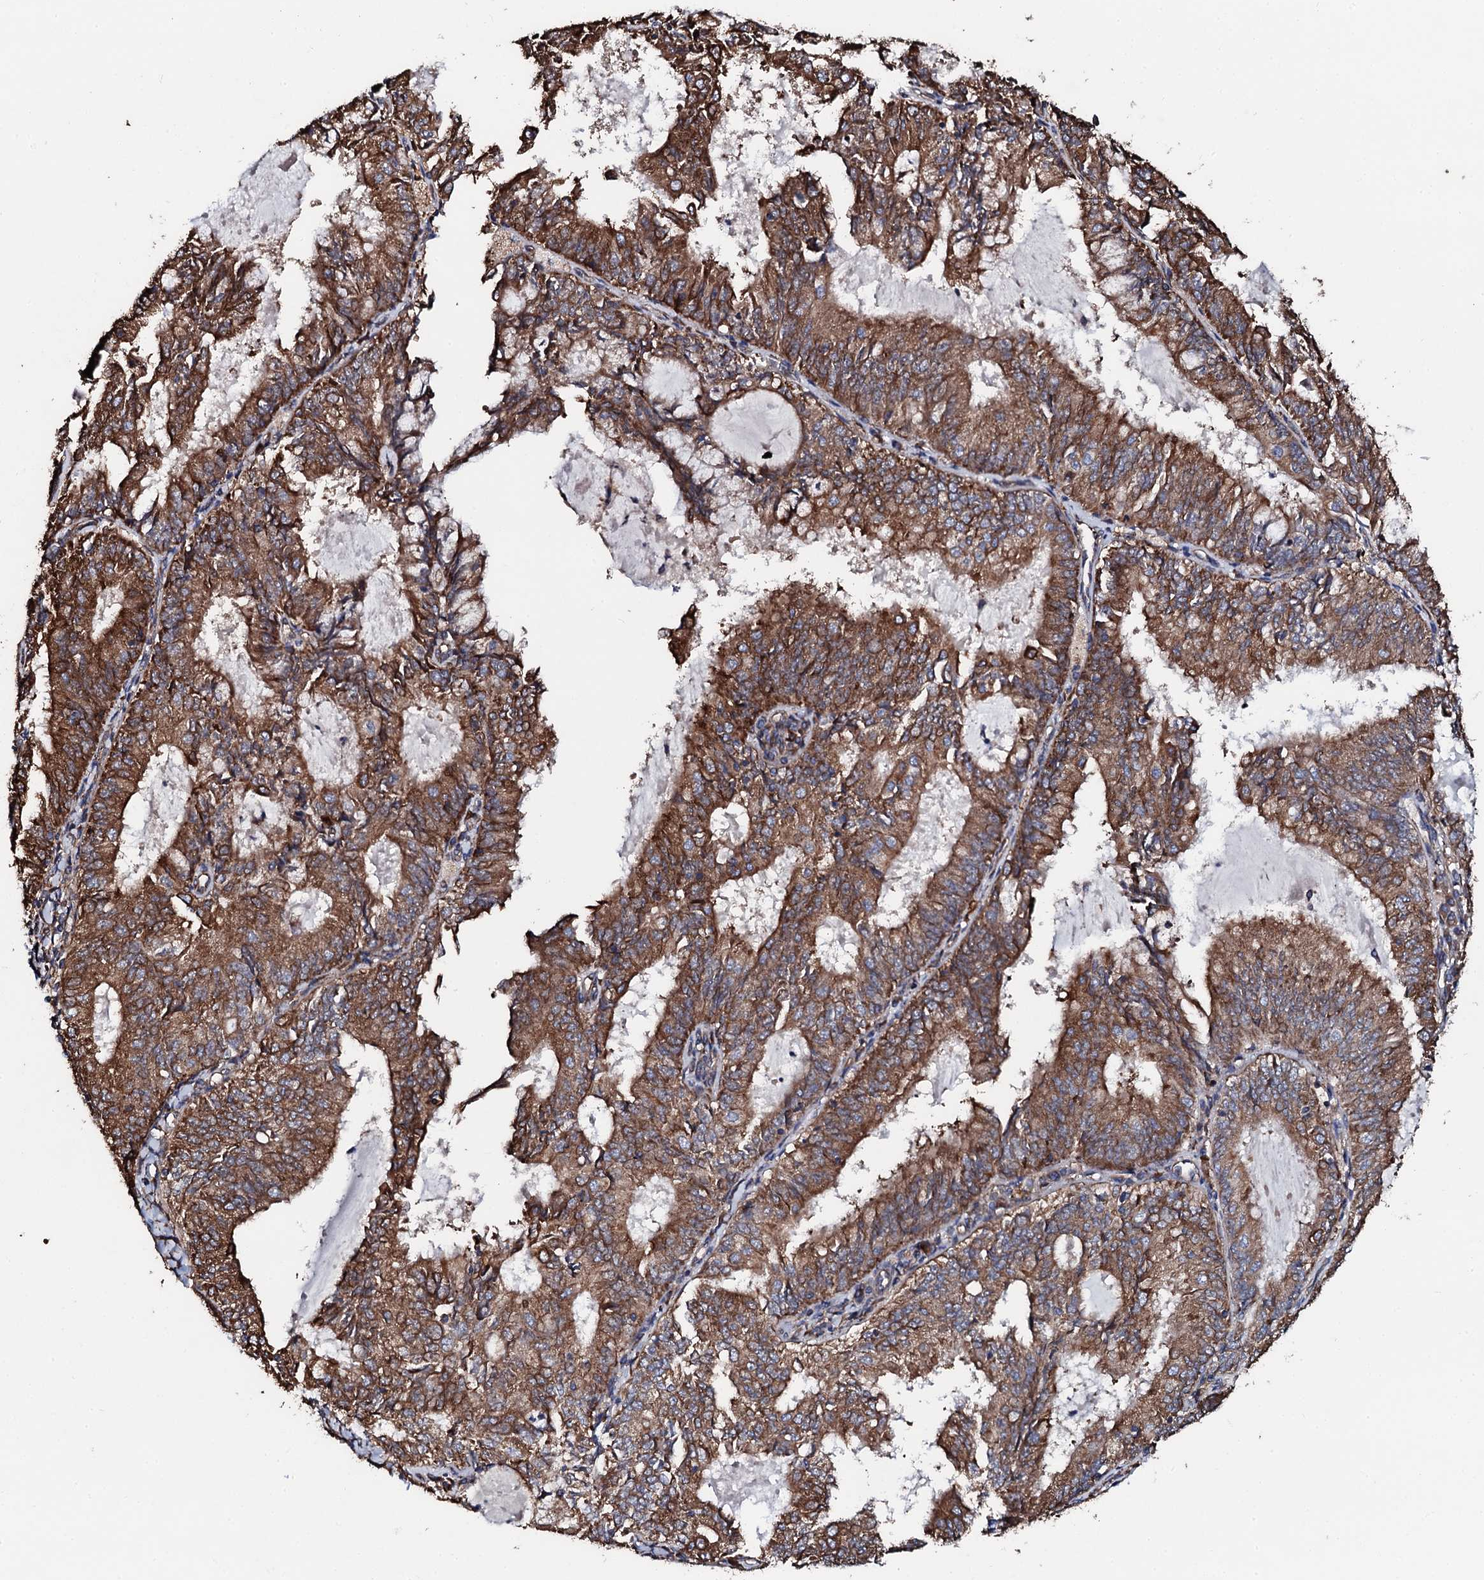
{"staining": {"intensity": "strong", "quantity": ">75%", "location": "cytoplasmic/membranous"}, "tissue": "endometrial cancer", "cell_type": "Tumor cells", "image_type": "cancer", "snomed": [{"axis": "morphology", "description": "Adenocarcinoma, NOS"}, {"axis": "topography", "description": "Endometrium"}], "caption": "Protein staining of adenocarcinoma (endometrial) tissue reveals strong cytoplasmic/membranous staining in approximately >75% of tumor cells.", "gene": "CKAP5", "patient": {"sex": "female", "age": 57}}